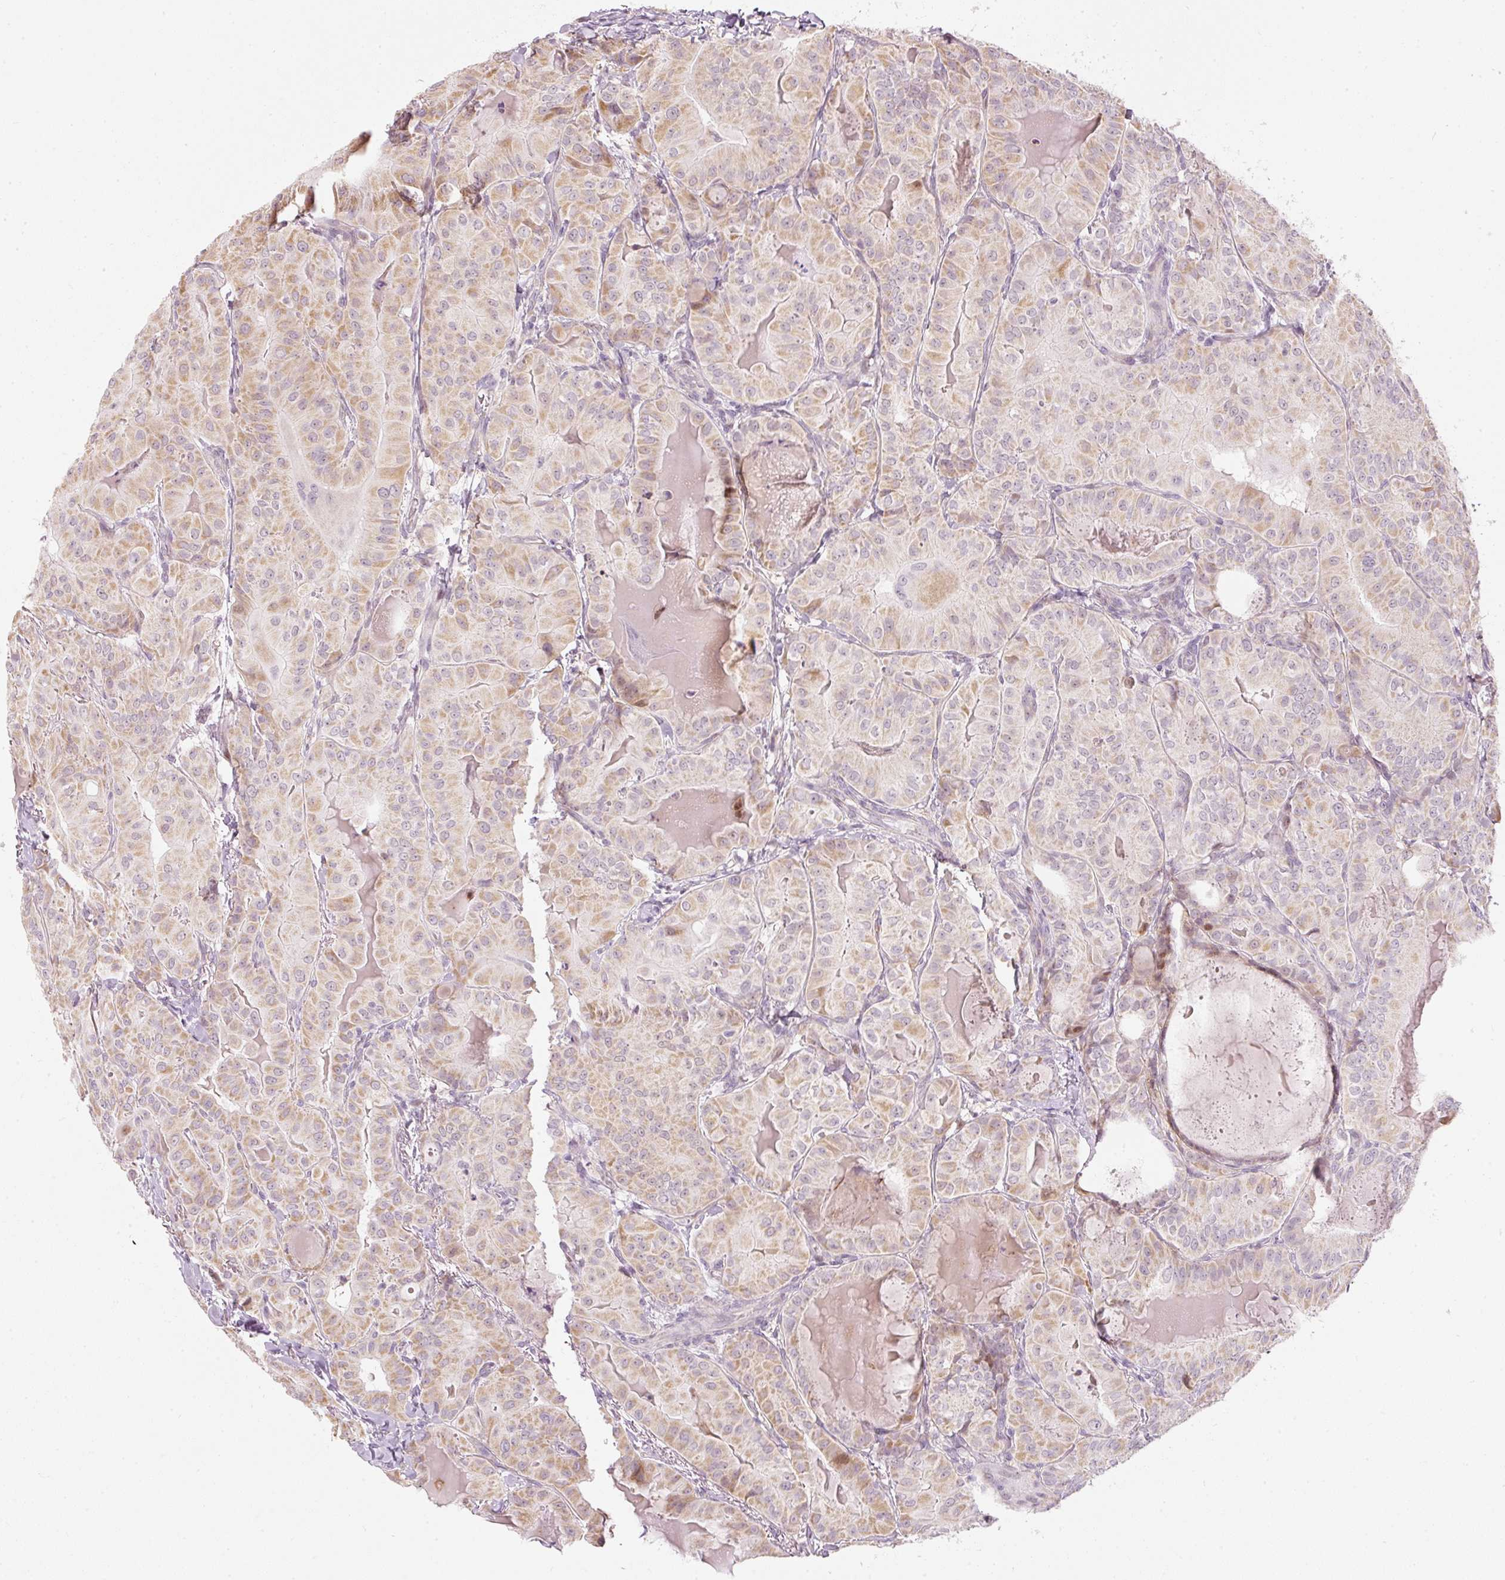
{"staining": {"intensity": "weak", "quantity": "25%-75%", "location": "cytoplasmic/membranous"}, "tissue": "thyroid cancer", "cell_type": "Tumor cells", "image_type": "cancer", "snomed": [{"axis": "morphology", "description": "Papillary adenocarcinoma, NOS"}, {"axis": "topography", "description": "Thyroid gland"}], "caption": "IHC image of human thyroid cancer (papillary adenocarcinoma) stained for a protein (brown), which displays low levels of weak cytoplasmic/membranous staining in about 25%-75% of tumor cells.", "gene": "RNF39", "patient": {"sex": "female", "age": 68}}